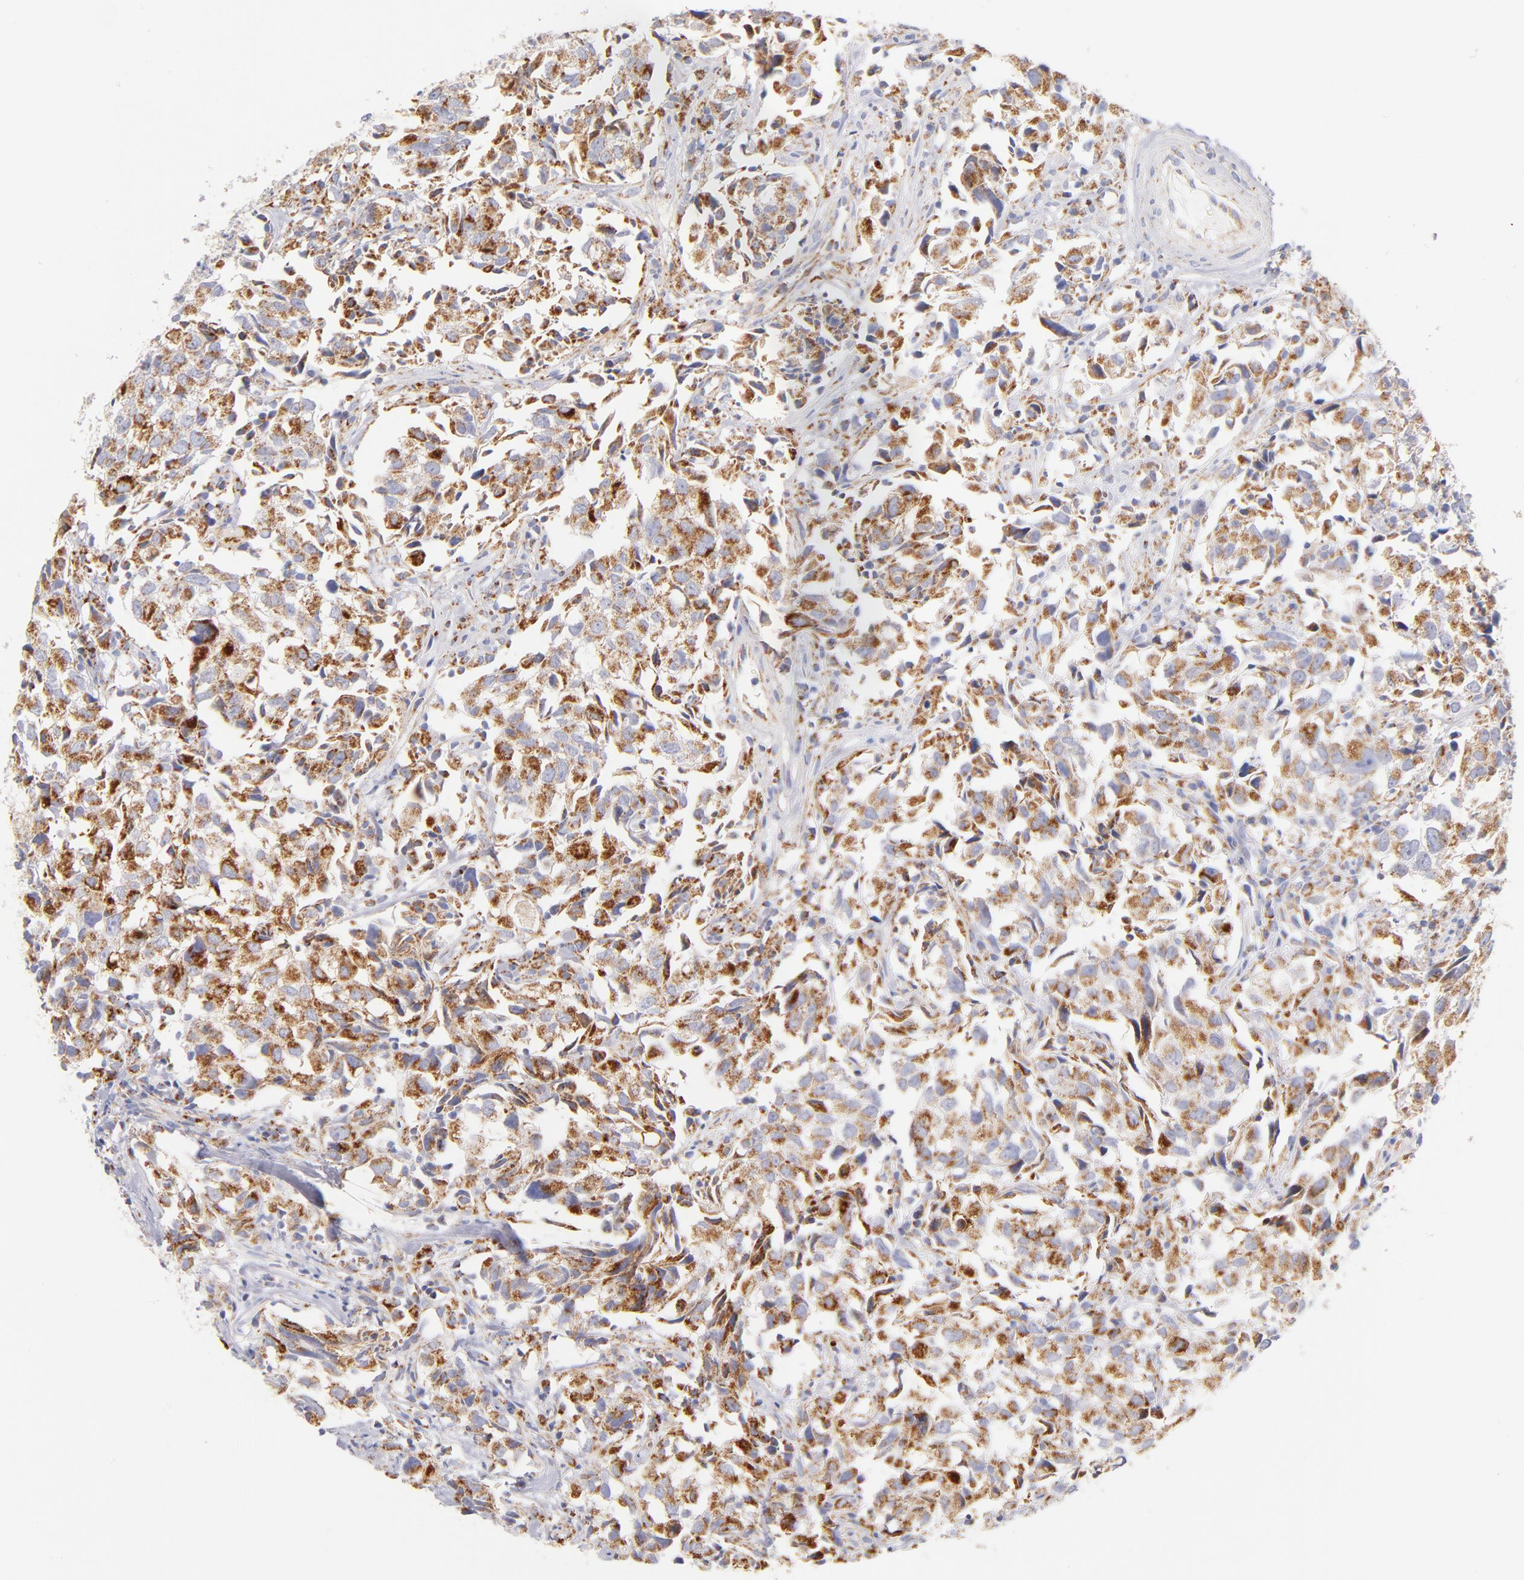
{"staining": {"intensity": "moderate", "quantity": ">75%", "location": "cytoplasmic/membranous"}, "tissue": "urothelial cancer", "cell_type": "Tumor cells", "image_type": "cancer", "snomed": [{"axis": "morphology", "description": "Urothelial carcinoma, High grade"}, {"axis": "topography", "description": "Urinary bladder"}], "caption": "Protein analysis of high-grade urothelial carcinoma tissue demonstrates moderate cytoplasmic/membranous expression in approximately >75% of tumor cells. (DAB (3,3'-diaminobenzidine) = brown stain, brightfield microscopy at high magnification).", "gene": "AIFM1", "patient": {"sex": "female", "age": 75}}